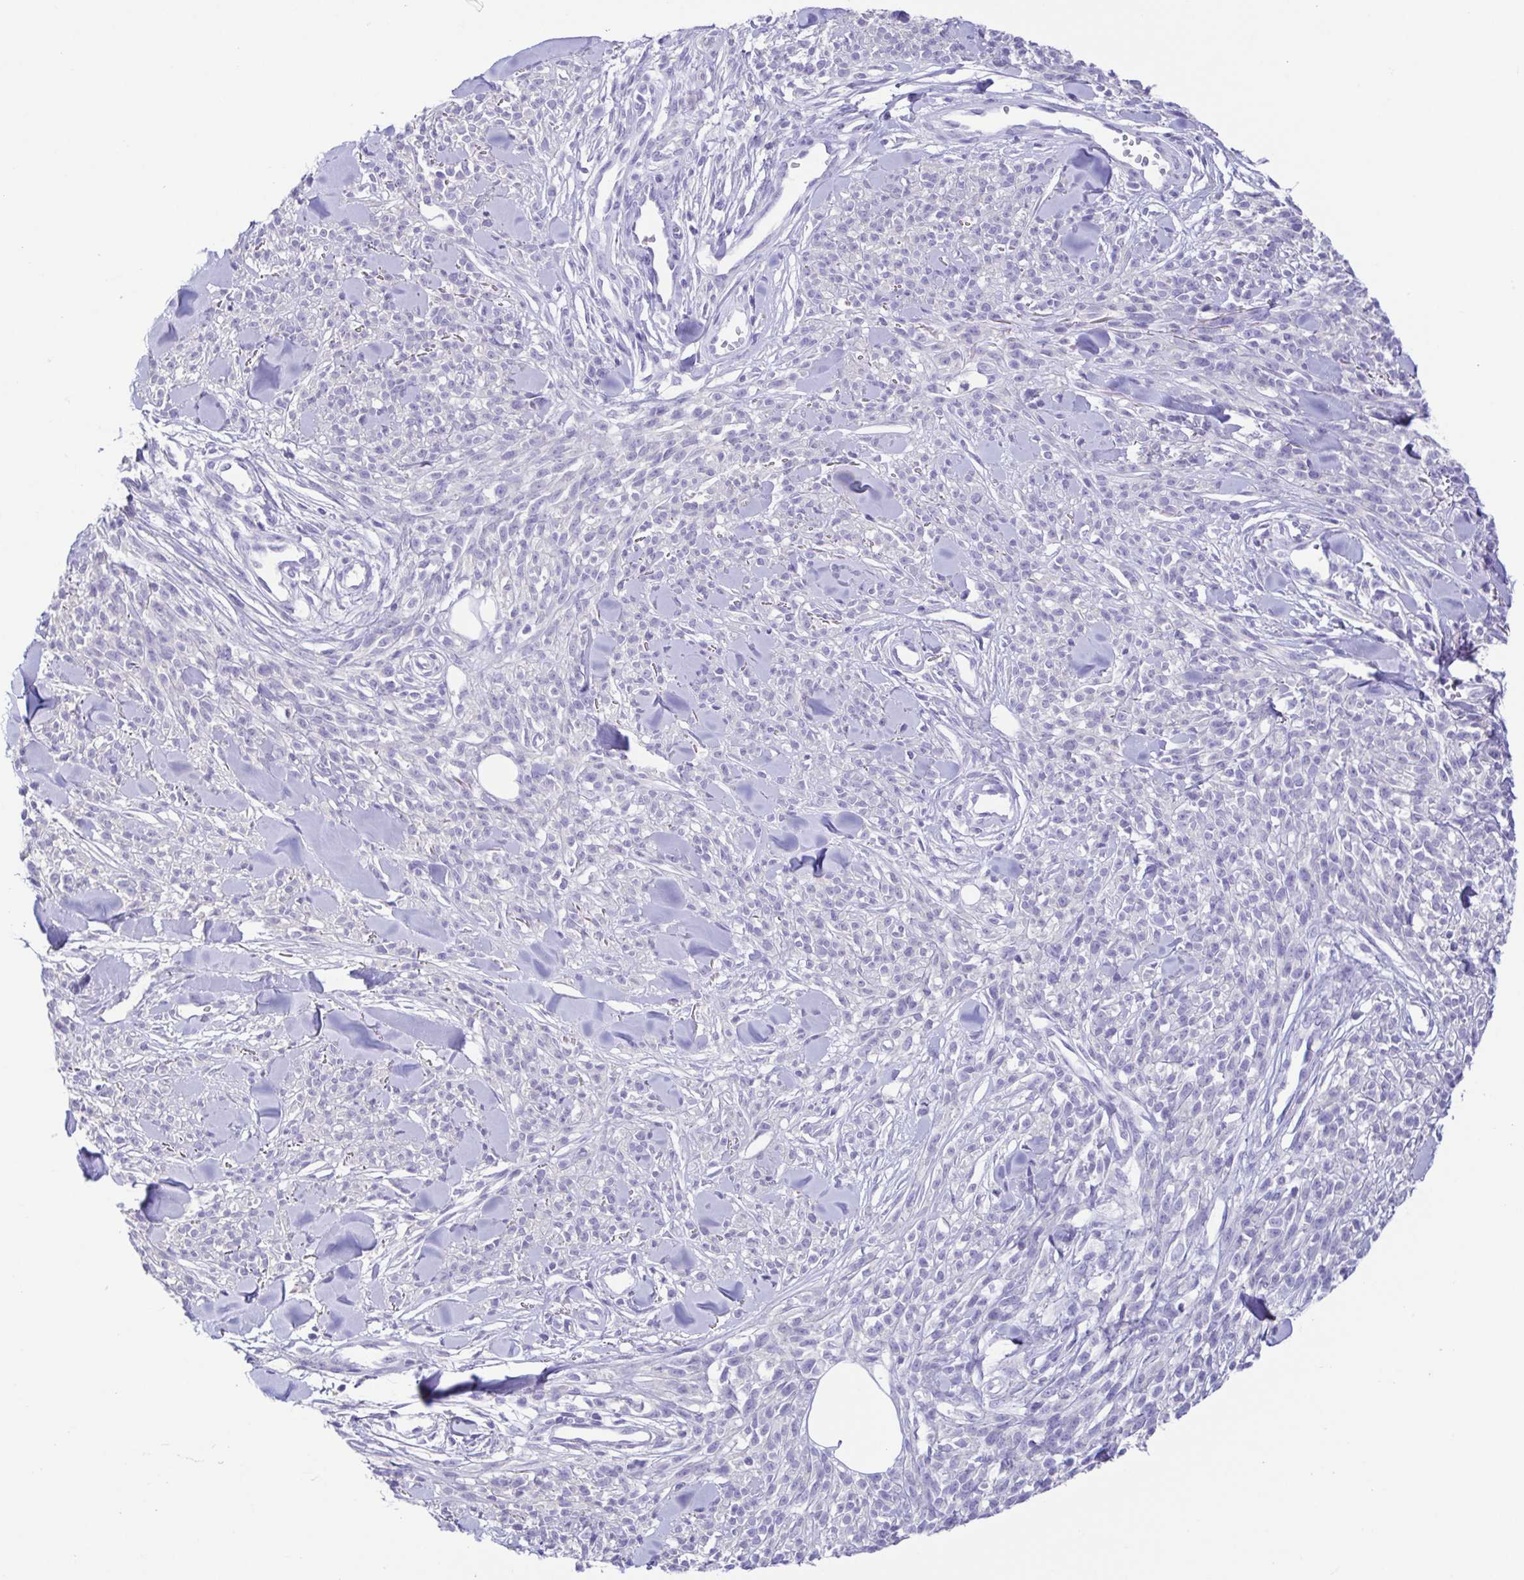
{"staining": {"intensity": "negative", "quantity": "none", "location": "none"}, "tissue": "melanoma", "cell_type": "Tumor cells", "image_type": "cancer", "snomed": [{"axis": "morphology", "description": "Malignant melanoma, NOS"}, {"axis": "topography", "description": "Skin"}, {"axis": "topography", "description": "Skin of trunk"}], "caption": "Tumor cells show no significant positivity in melanoma.", "gene": "A1BG", "patient": {"sex": "male", "age": 74}}